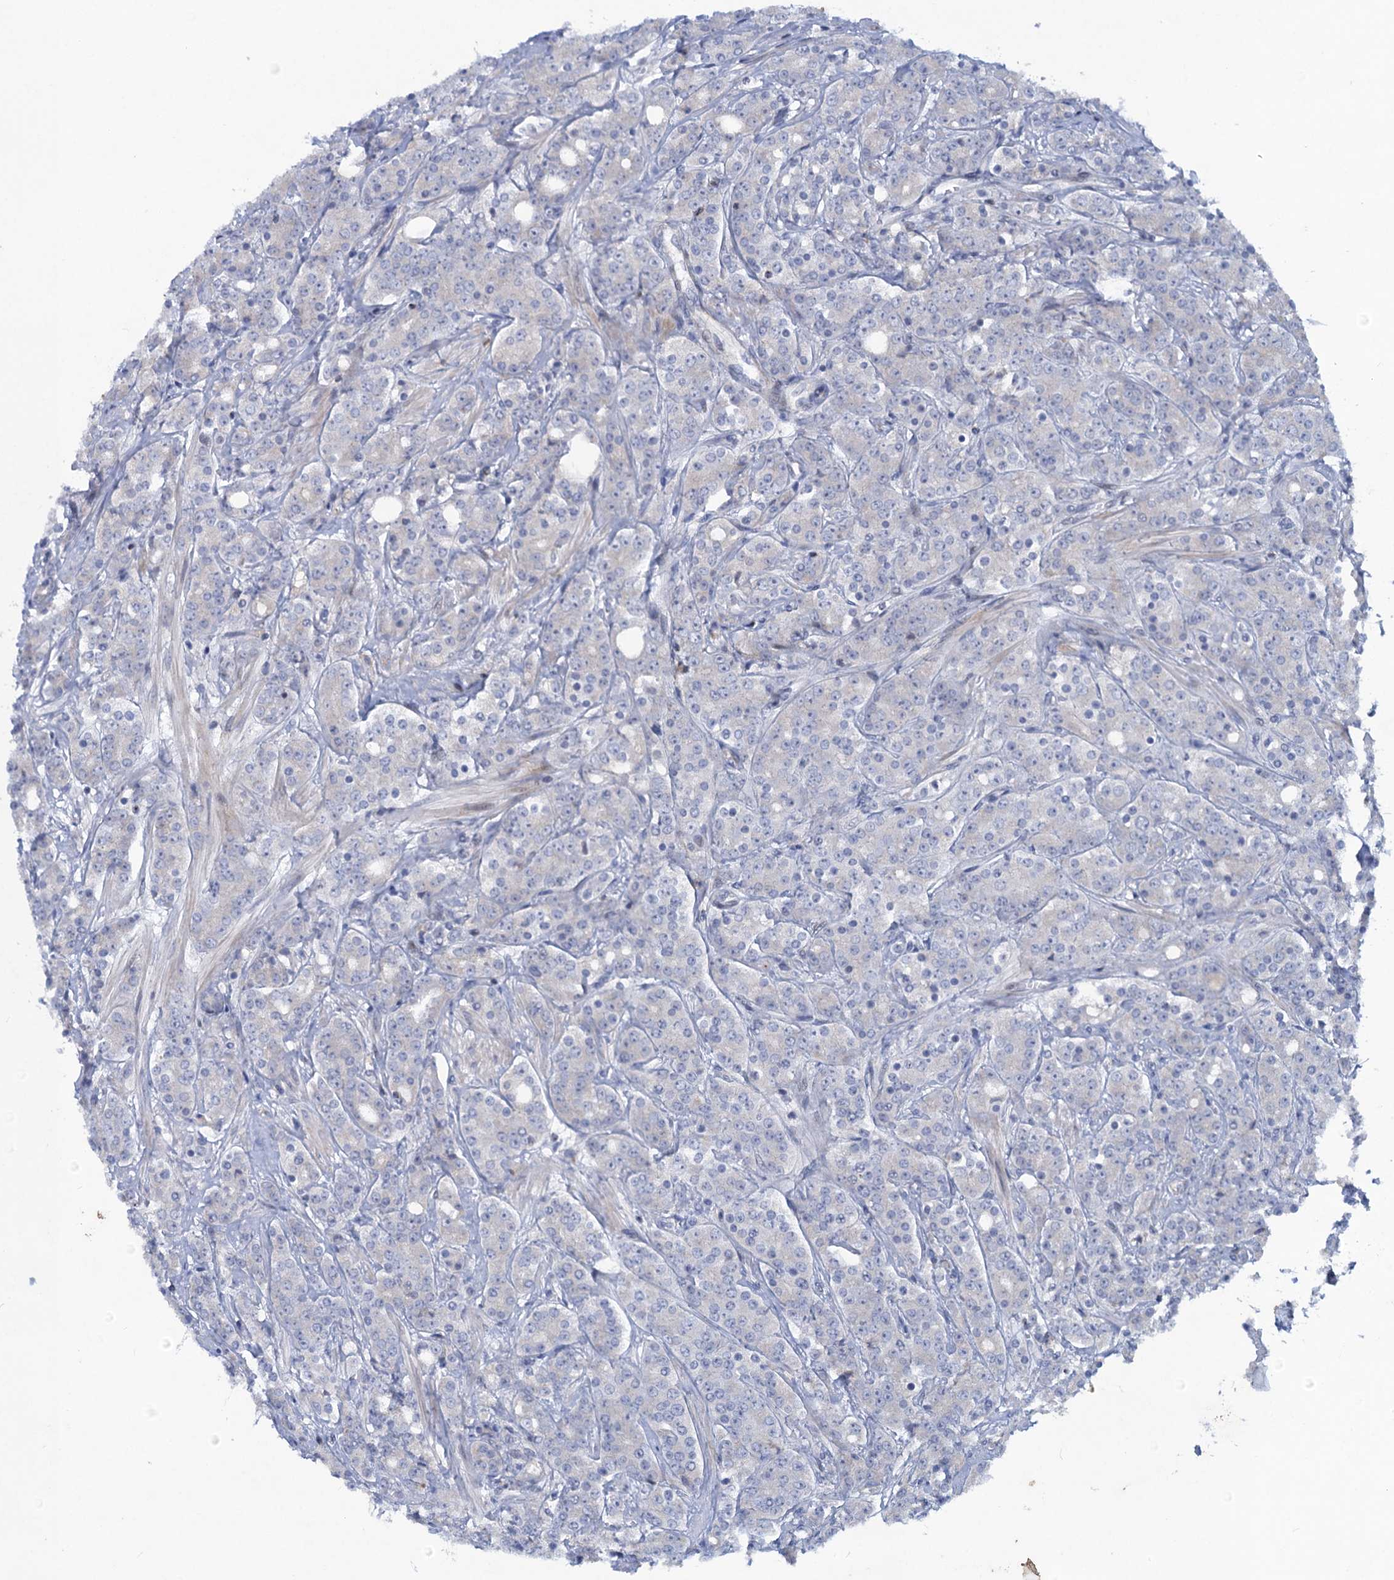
{"staining": {"intensity": "negative", "quantity": "none", "location": "none"}, "tissue": "prostate cancer", "cell_type": "Tumor cells", "image_type": "cancer", "snomed": [{"axis": "morphology", "description": "Adenocarcinoma, High grade"}, {"axis": "topography", "description": "Prostate"}], "caption": "Immunohistochemical staining of human high-grade adenocarcinoma (prostate) demonstrates no significant staining in tumor cells. (DAB (3,3'-diaminobenzidine) IHC, high magnification).", "gene": "QPCTL", "patient": {"sex": "male", "age": 62}}